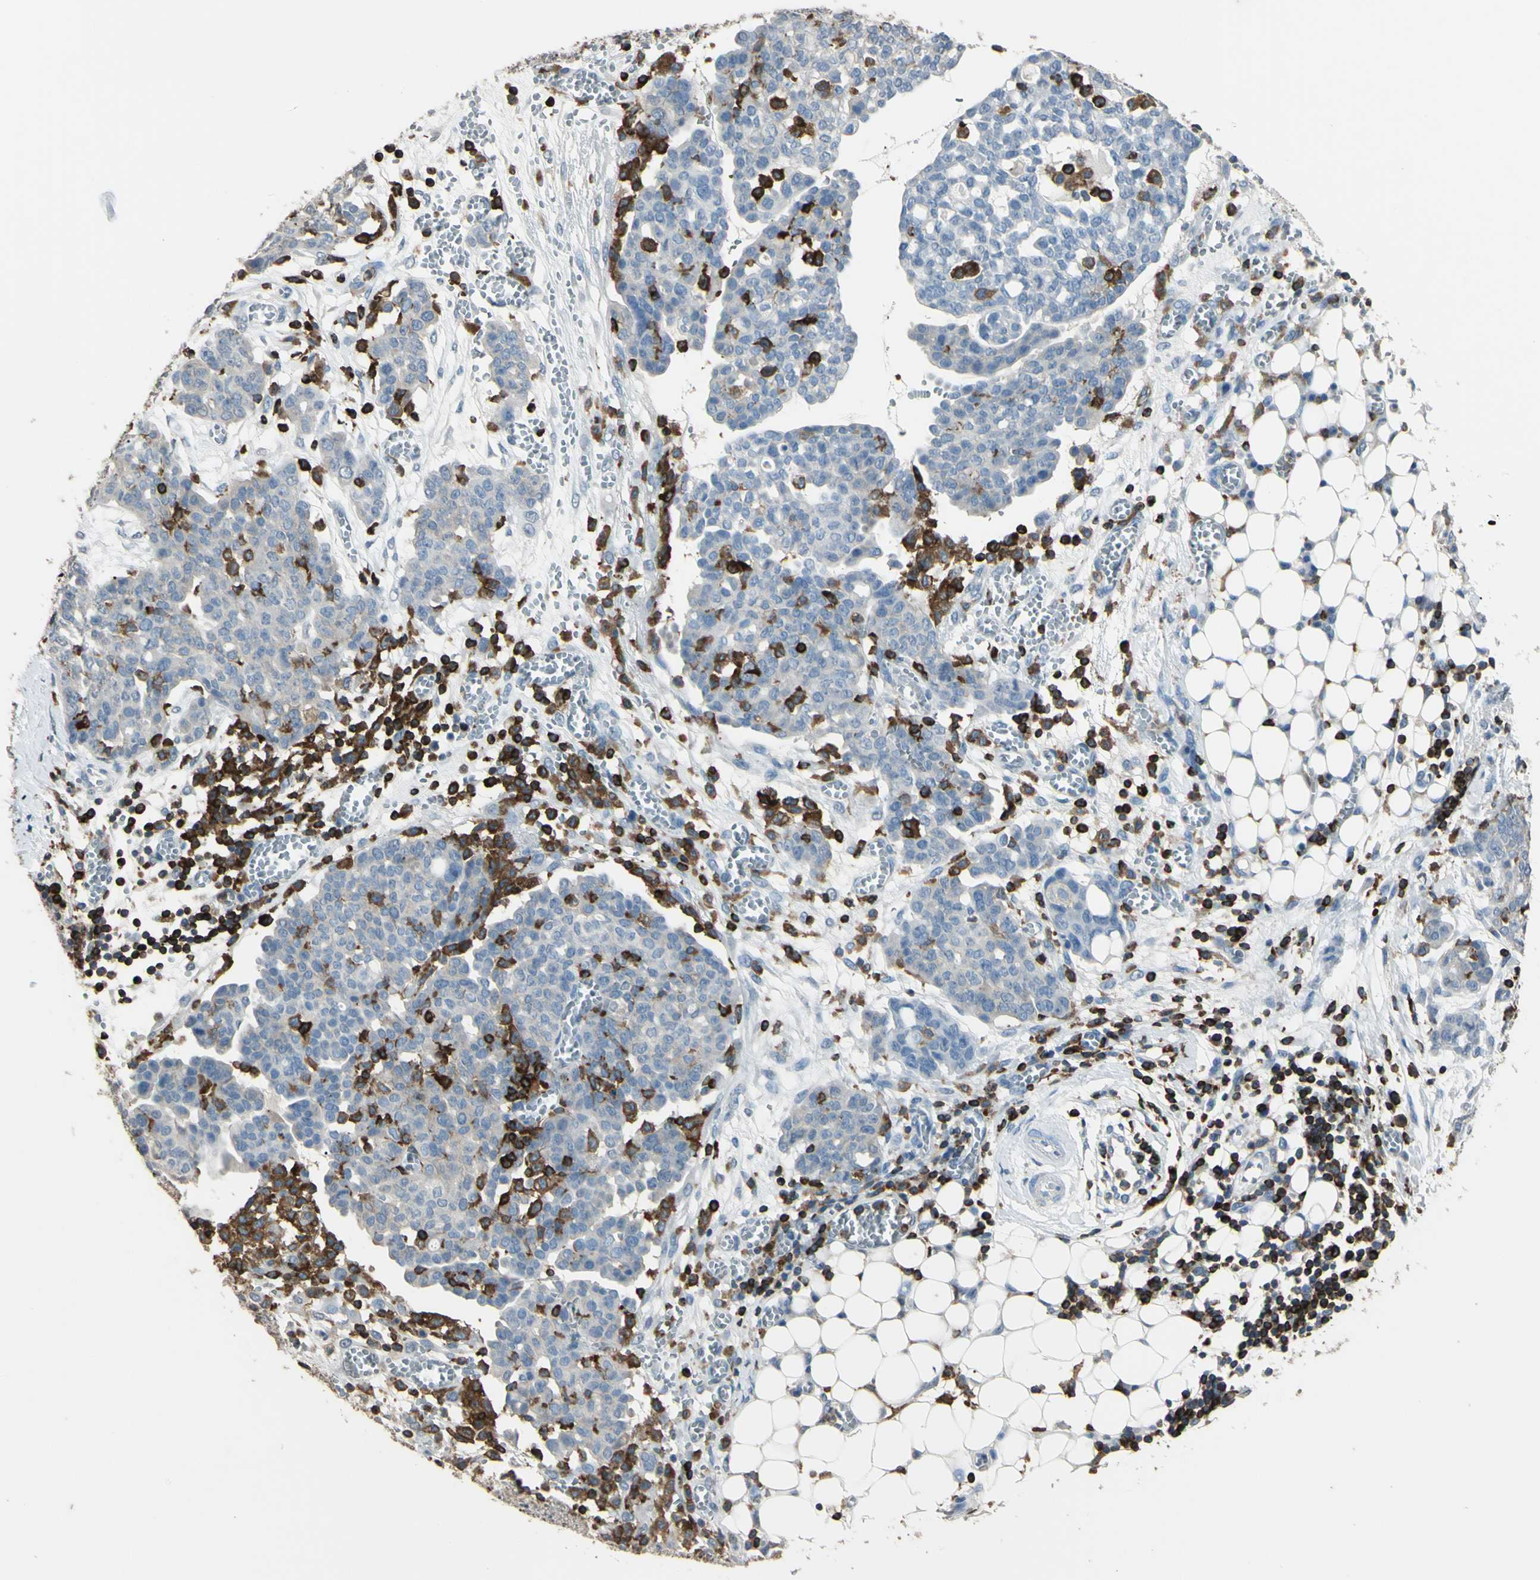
{"staining": {"intensity": "negative", "quantity": "none", "location": "none"}, "tissue": "ovarian cancer", "cell_type": "Tumor cells", "image_type": "cancer", "snomed": [{"axis": "morphology", "description": "Cystadenocarcinoma, serous, NOS"}, {"axis": "topography", "description": "Soft tissue"}, {"axis": "topography", "description": "Ovary"}], "caption": "IHC histopathology image of neoplastic tissue: serous cystadenocarcinoma (ovarian) stained with DAB displays no significant protein positivity in tumor cells. (DAB immunohistochemistry visualized using brightfield microscopy, high magnification).", "gene": "PSTPIP1", "patient": {"sex": "female", "age": 57}}